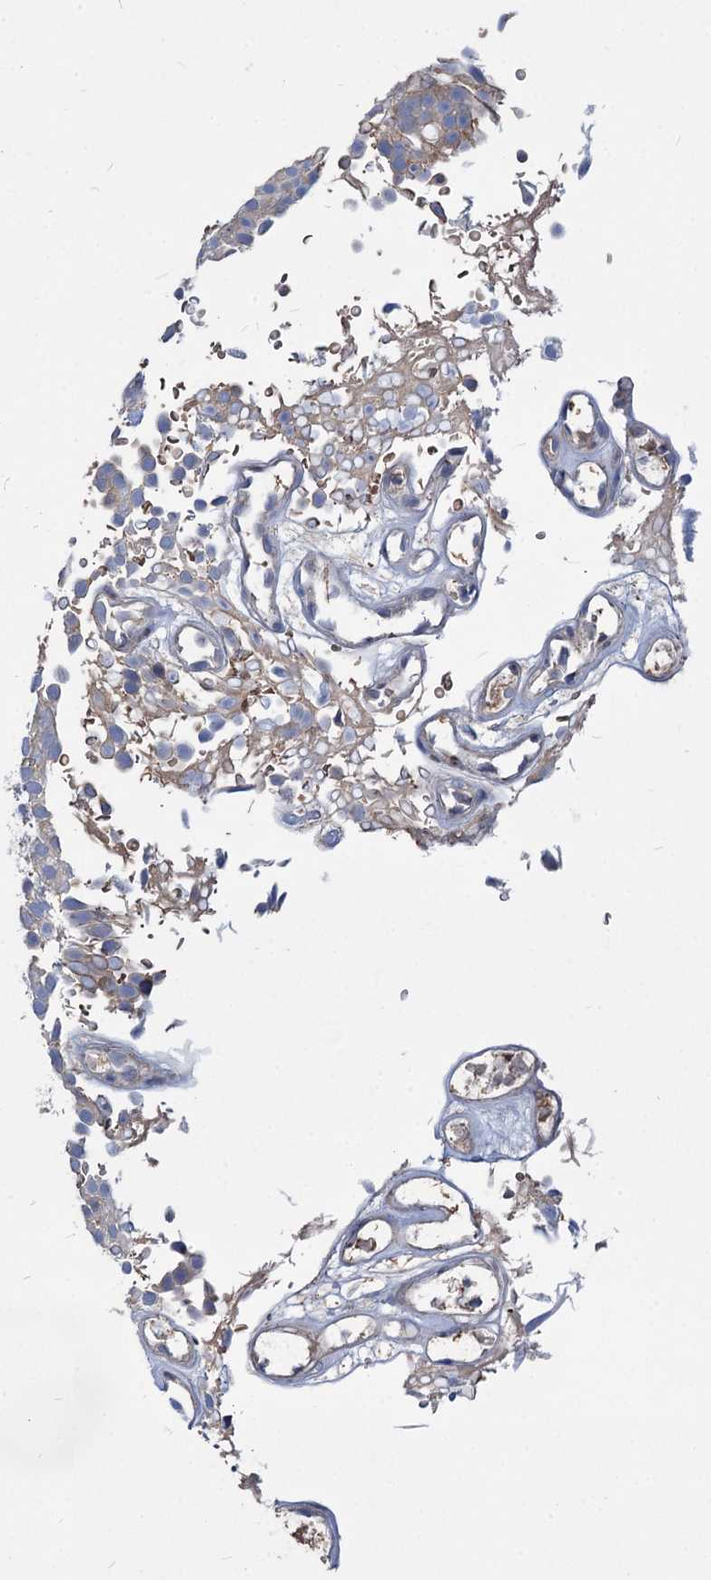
{"staining": {"intensity": "negative", "quantity": "none", "location": "none"}, "tissue": "urothelial cancer", "cell_type": "Tumor cells", "image_type": "cancer", "snomed": [{"axis": "morphology", "description": "Urothelial carcinoma, Low grade"}, {"axis": "topography", "description": "Urinary bladder"}], "caption": "Immunohistochemistry image of neoplastic tissue: human urothelial carcinoma (low-grade) stained with DAB (3,3'-diaminobenzidine) displays no significant protein expression in tumor cells.", "gene": "URAD", "patient": {"sex": "male", "age": 78}}